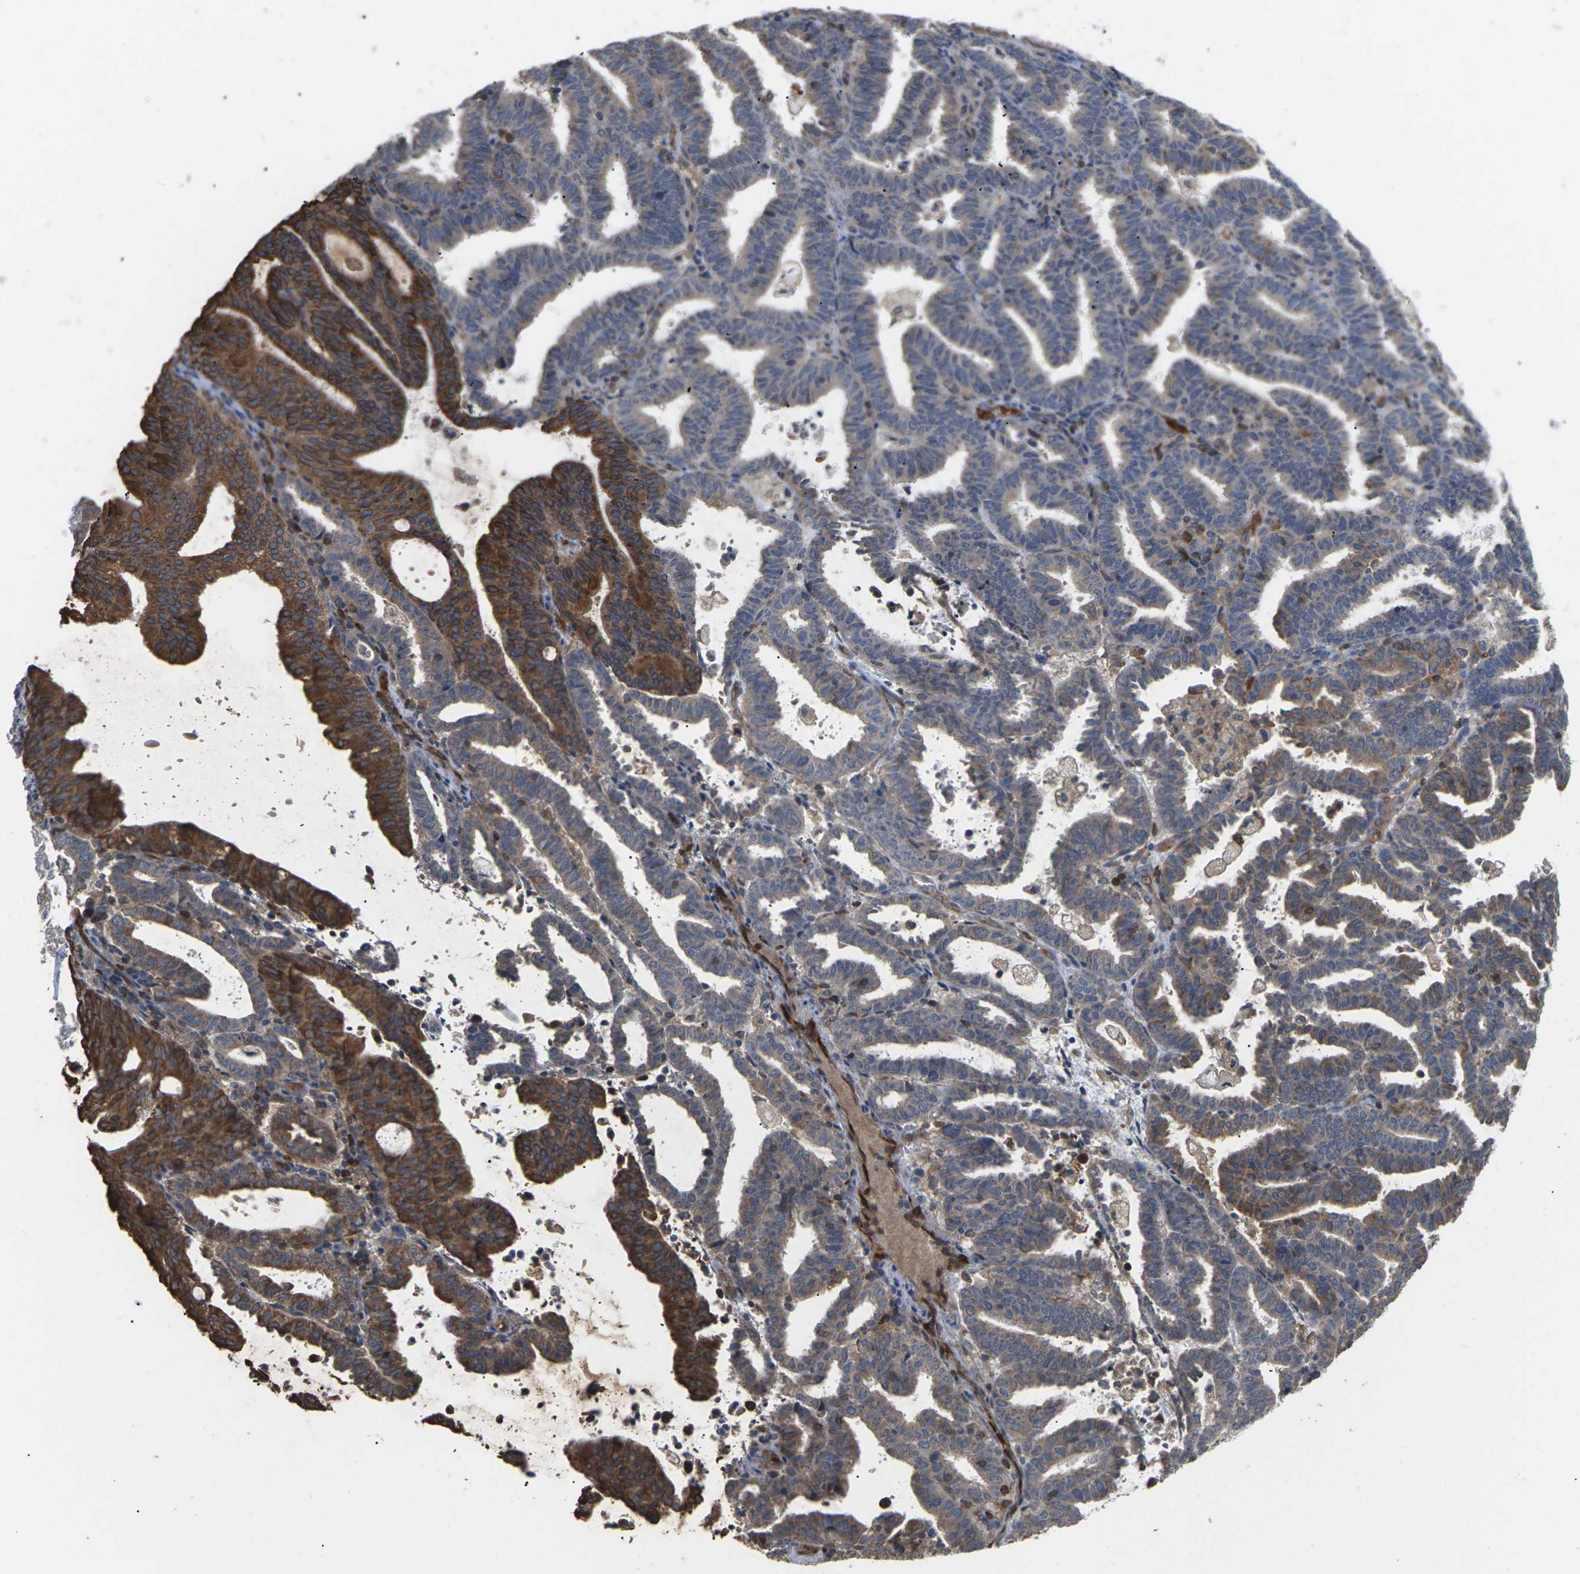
{"staining": {"intensity": "strong", "quantity": "<25%", "location": "cytoplasmic/membranous"}, "tissue": "endometrial cancer", "cell_type": "Tumor cells", "image_type": "cancer", "snomed": [{"axis": "morphology", "description": "Adenocarcinoma, NOS"}, {"axis": "topography", "description": "Uterus"}], "caption": "Tumor cells show medium levels of strong cytoplasmic/membranous positivity in about <25% of cells in human adenocarcinoma (endometrial).", "gene": "TIAM1", "patient": {"sex": "female", "age": 83}}